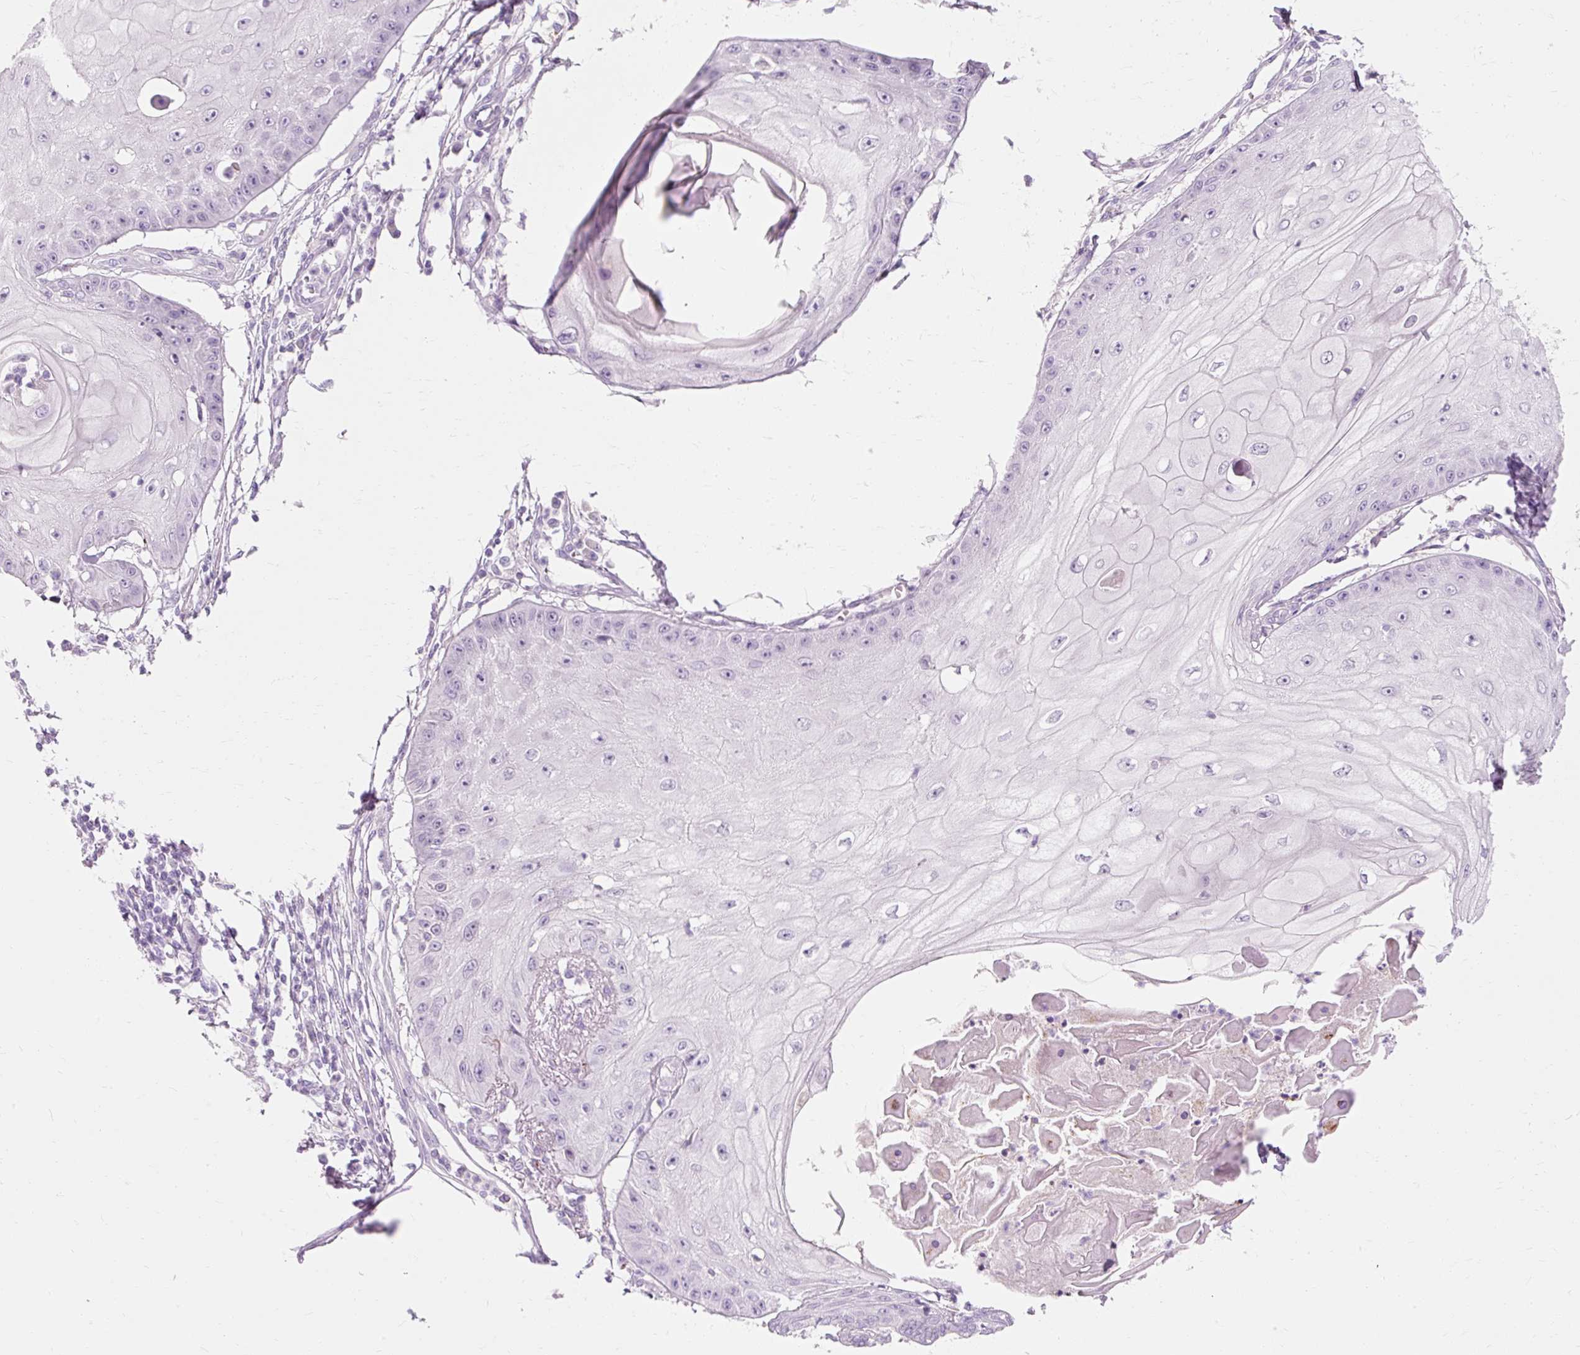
{"staining": {"intensity": "negative", "quantity": "none", "location": "none"}, "tissue": "skin cancer", "cell_type": "Tumor cells", "image_type": "cancer", "snomed": [{"axis": "morphology", "description": "Squamous cell carcinoma, NOS"}, {"axis": "topography", "description": "Skin"}], "caption": "An image of human skin cancer is negative for staining in tumor cells.", "gene": "CLDN25", "patient": {"sex": "male", "age": 70}}